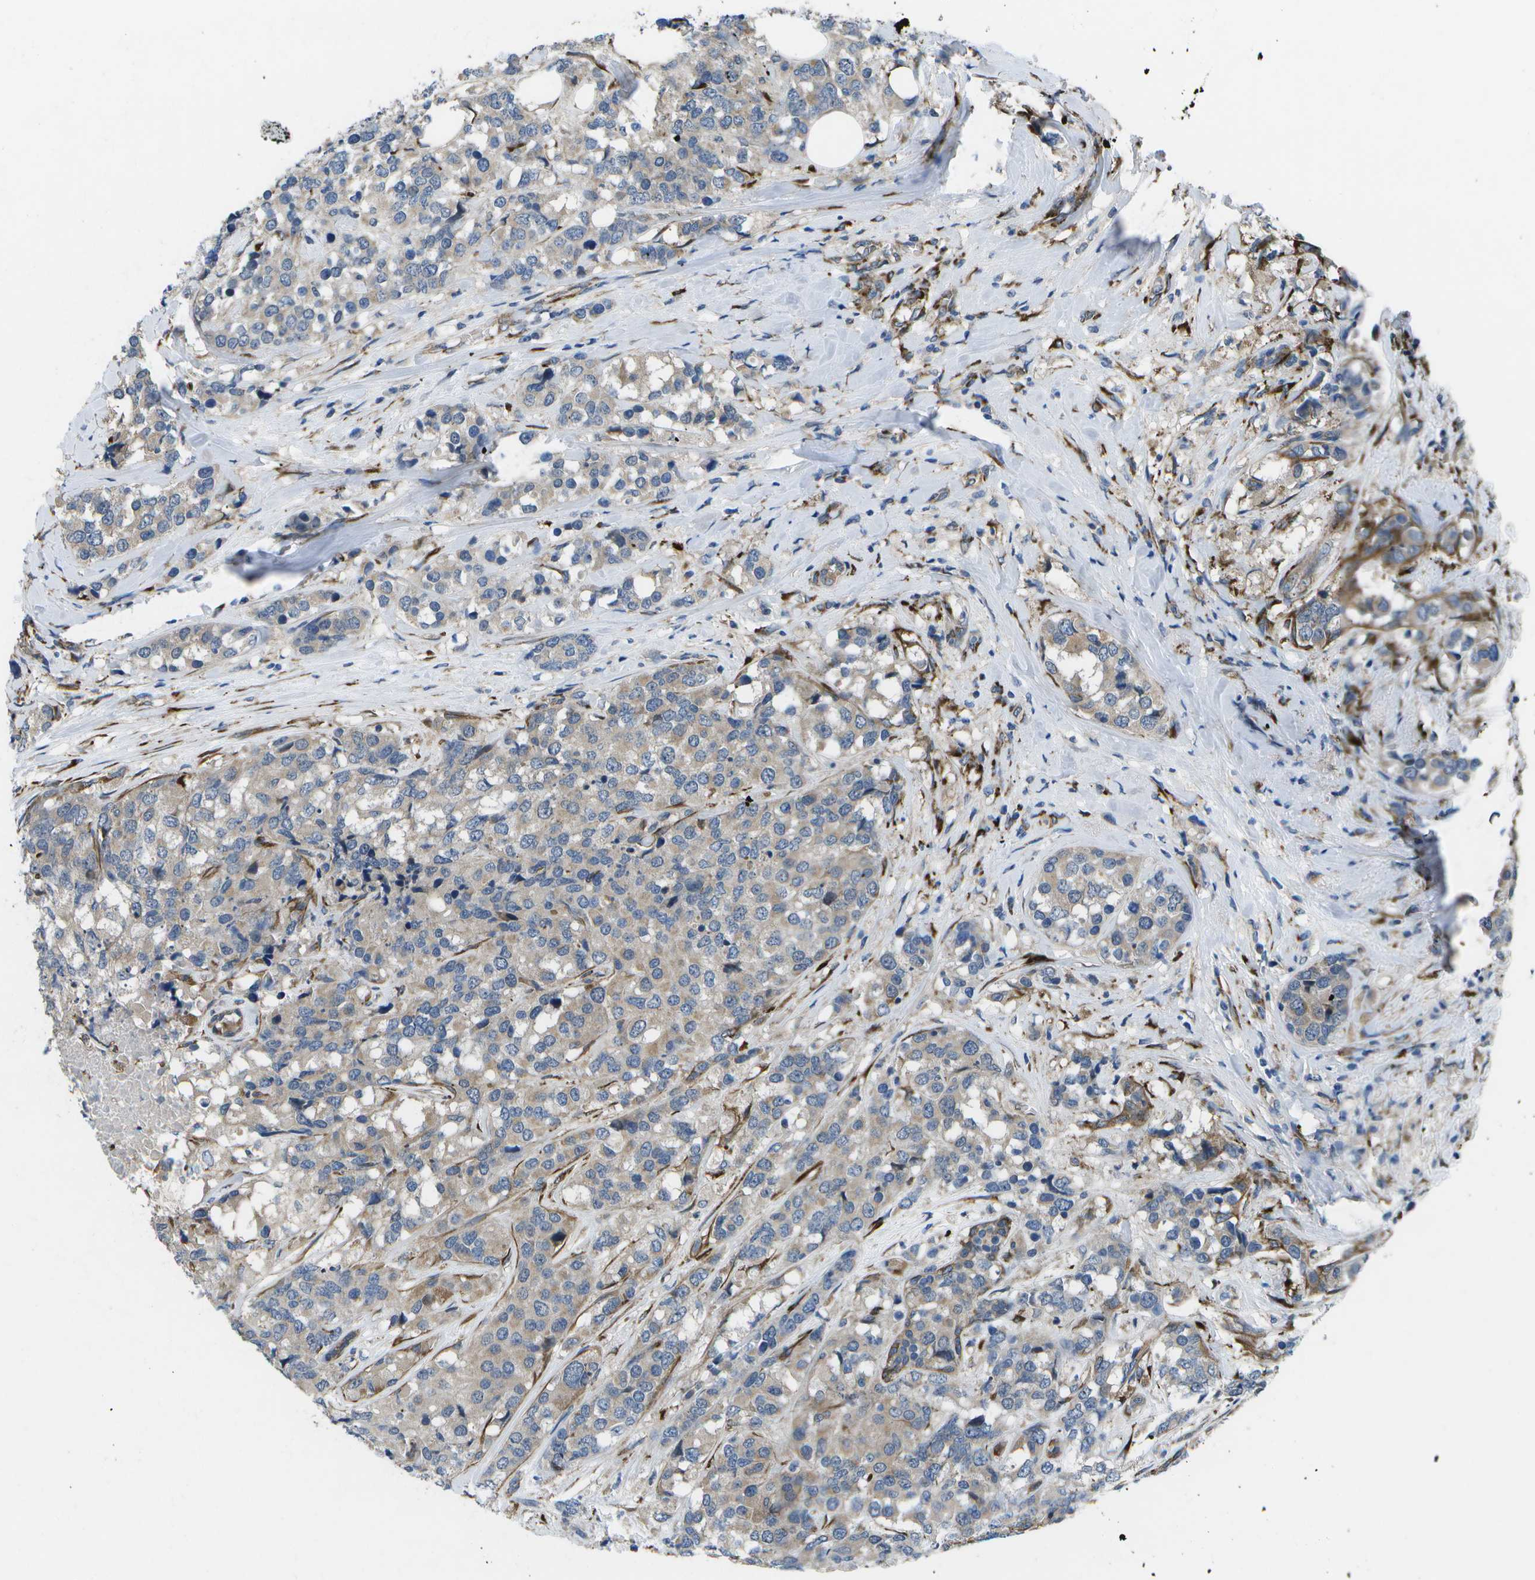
{"staining": {"intensity": "weak", "quantity": ">75%", "location": "cytoplasmic/membranous"}, "tissue": "breast cancer", "cell_type": "Tumor cells", "image_type": "cancer", "snomed": [{"axis": "morphology", "description": "Lobular carcinoma"}, {"axis": "topography", "description": "Breast"}], "caption": "A low amount of weak cytoplasmic/membranous expression is present in about >75% of tumor cells in breast cancer tissue. Nuclei are stained in blue.", "gene": "P3H1", "patient": {"sex": "female", "age": 59}}